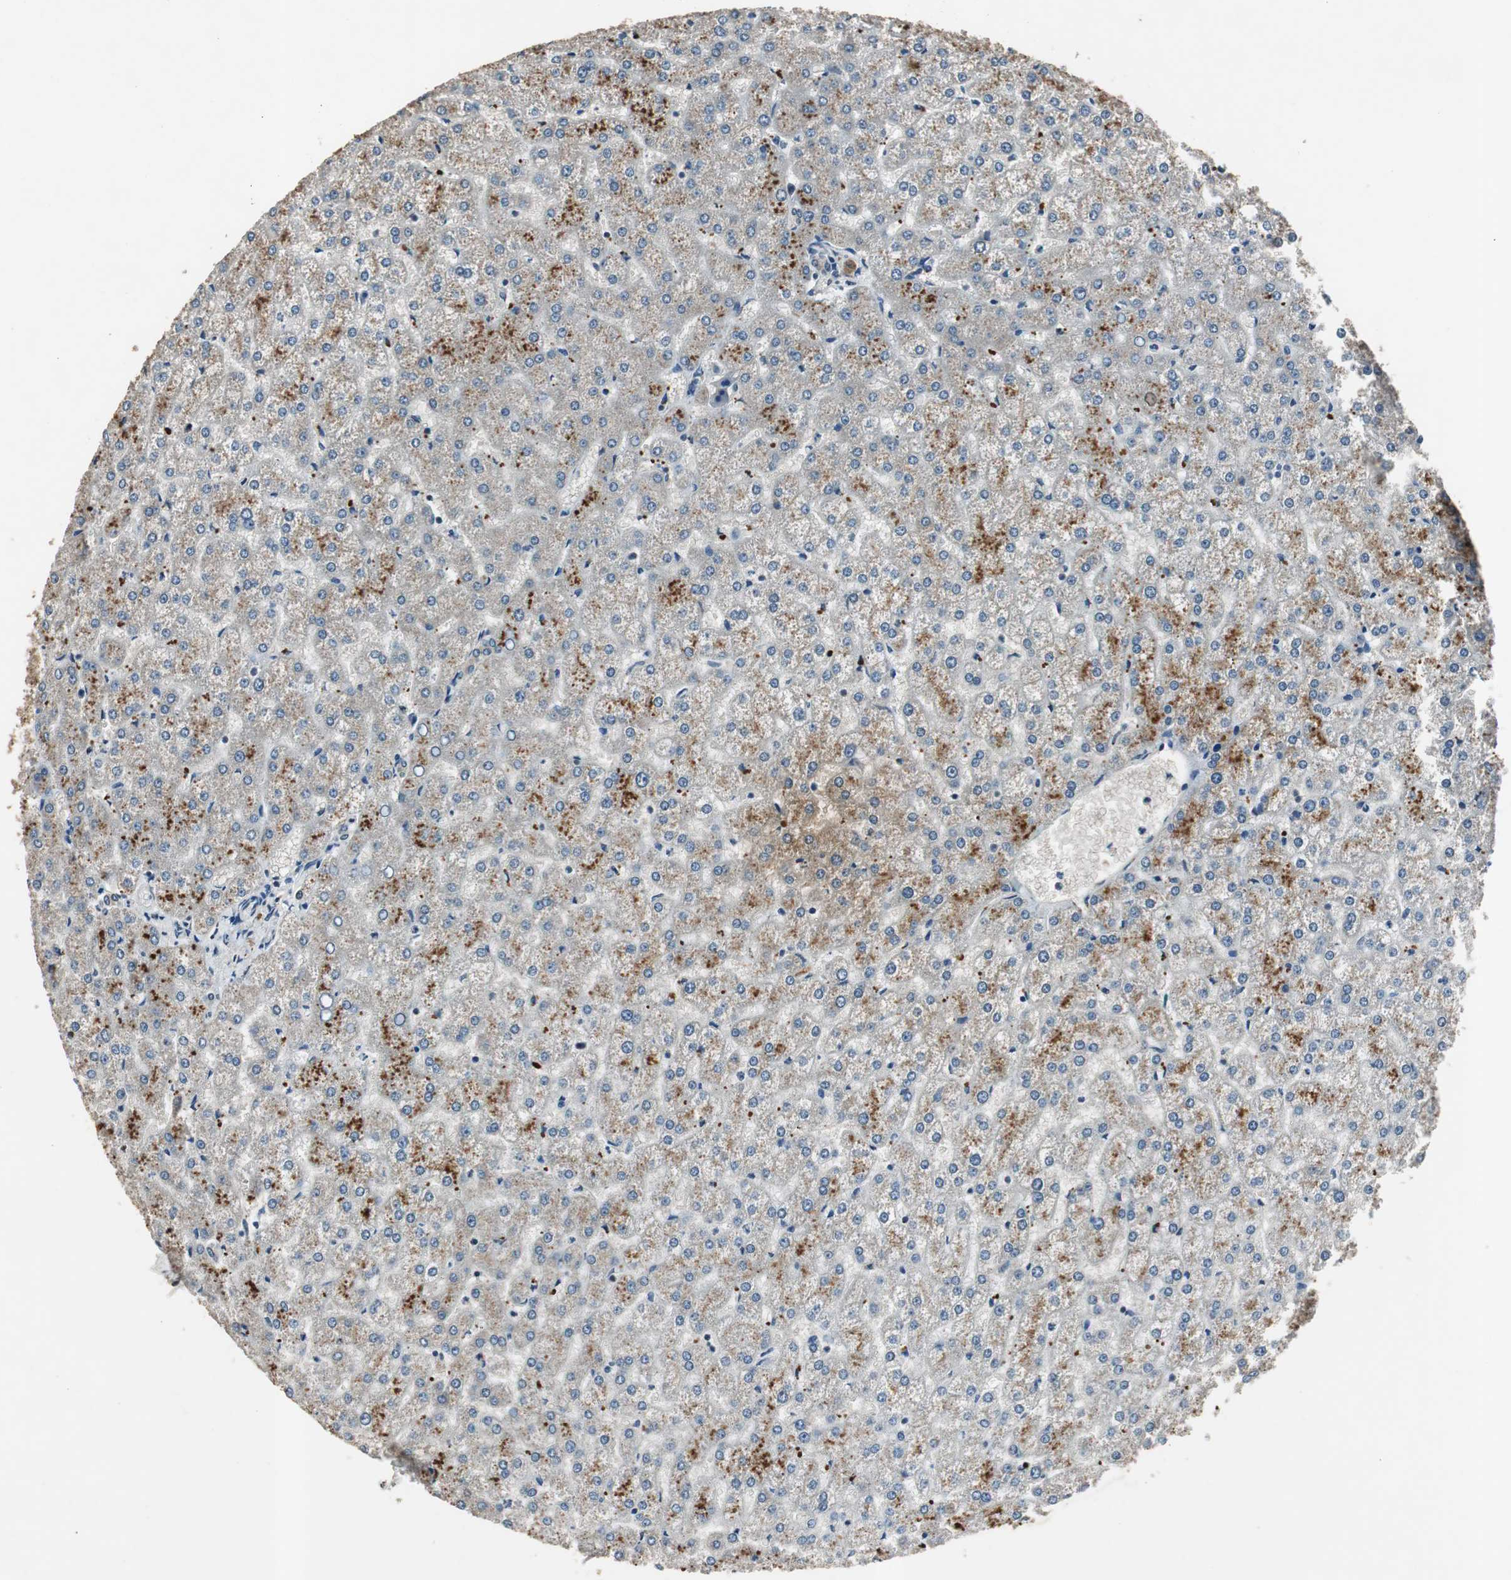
{"staining": {"intensity": "weak", "quantity": ">75%", "location": "cytoplasmic/membranous"}, "tissue": "liver", "cell_type": "Cholangiocytes", "image_type": "normal", "snomed": [{"axis": "morphology", "description": "Normal tissue, NOS"}, {"axis": "topography", "description": "Liver"}], "caption": "Immunohistochemistry photomicrograph of benign liver stained for a protein (brown), which displays low levels of weak cytoplasmic/membranous positivity in about >75% of cholangiocytes.", "gene": "BOLA1", "patient": {"sex": "female", "age": 32}}